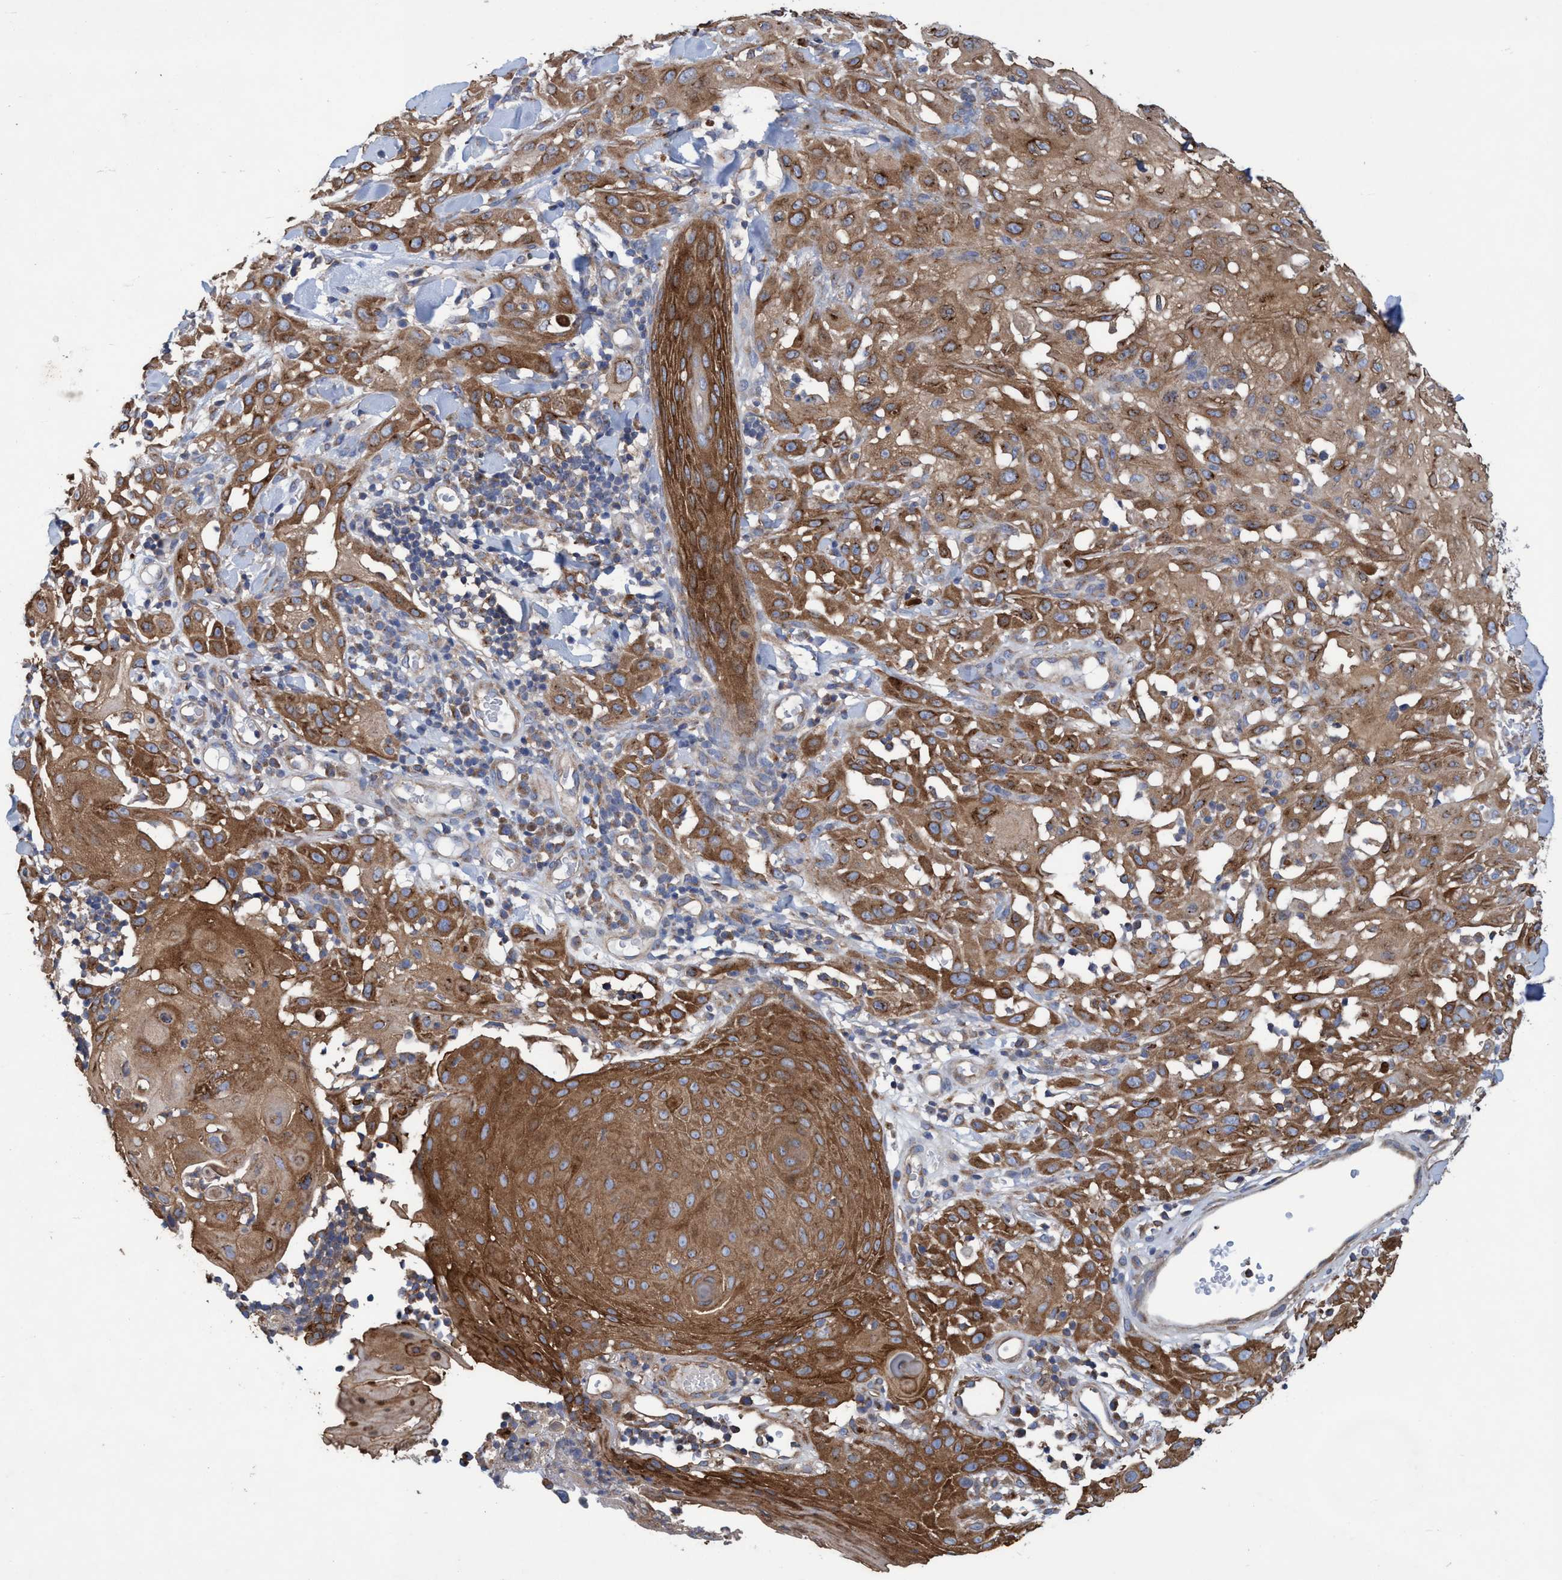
{"staining": {"intensity": "moderate", "quantity": ">75%", "location": "cytoplasmic/membranous"}, "tissue": "skin cancer", "cell_type": "Tumor cells", "image_type": "cancer", "snomed": [{"axis": "morphology", "description": "Squamous cell carcinoma, NOS"}, {"axis": "topography", "description": "Skin"}], "caption": "Skin squamous cell carcinoma was stained to show a protein in brown. There is medium levels of moderate cytoplasmic/membranous expression in about >75% of tumor cells.", "gene": "BICD2", "patient": {"sex": "male", "age": 24}}